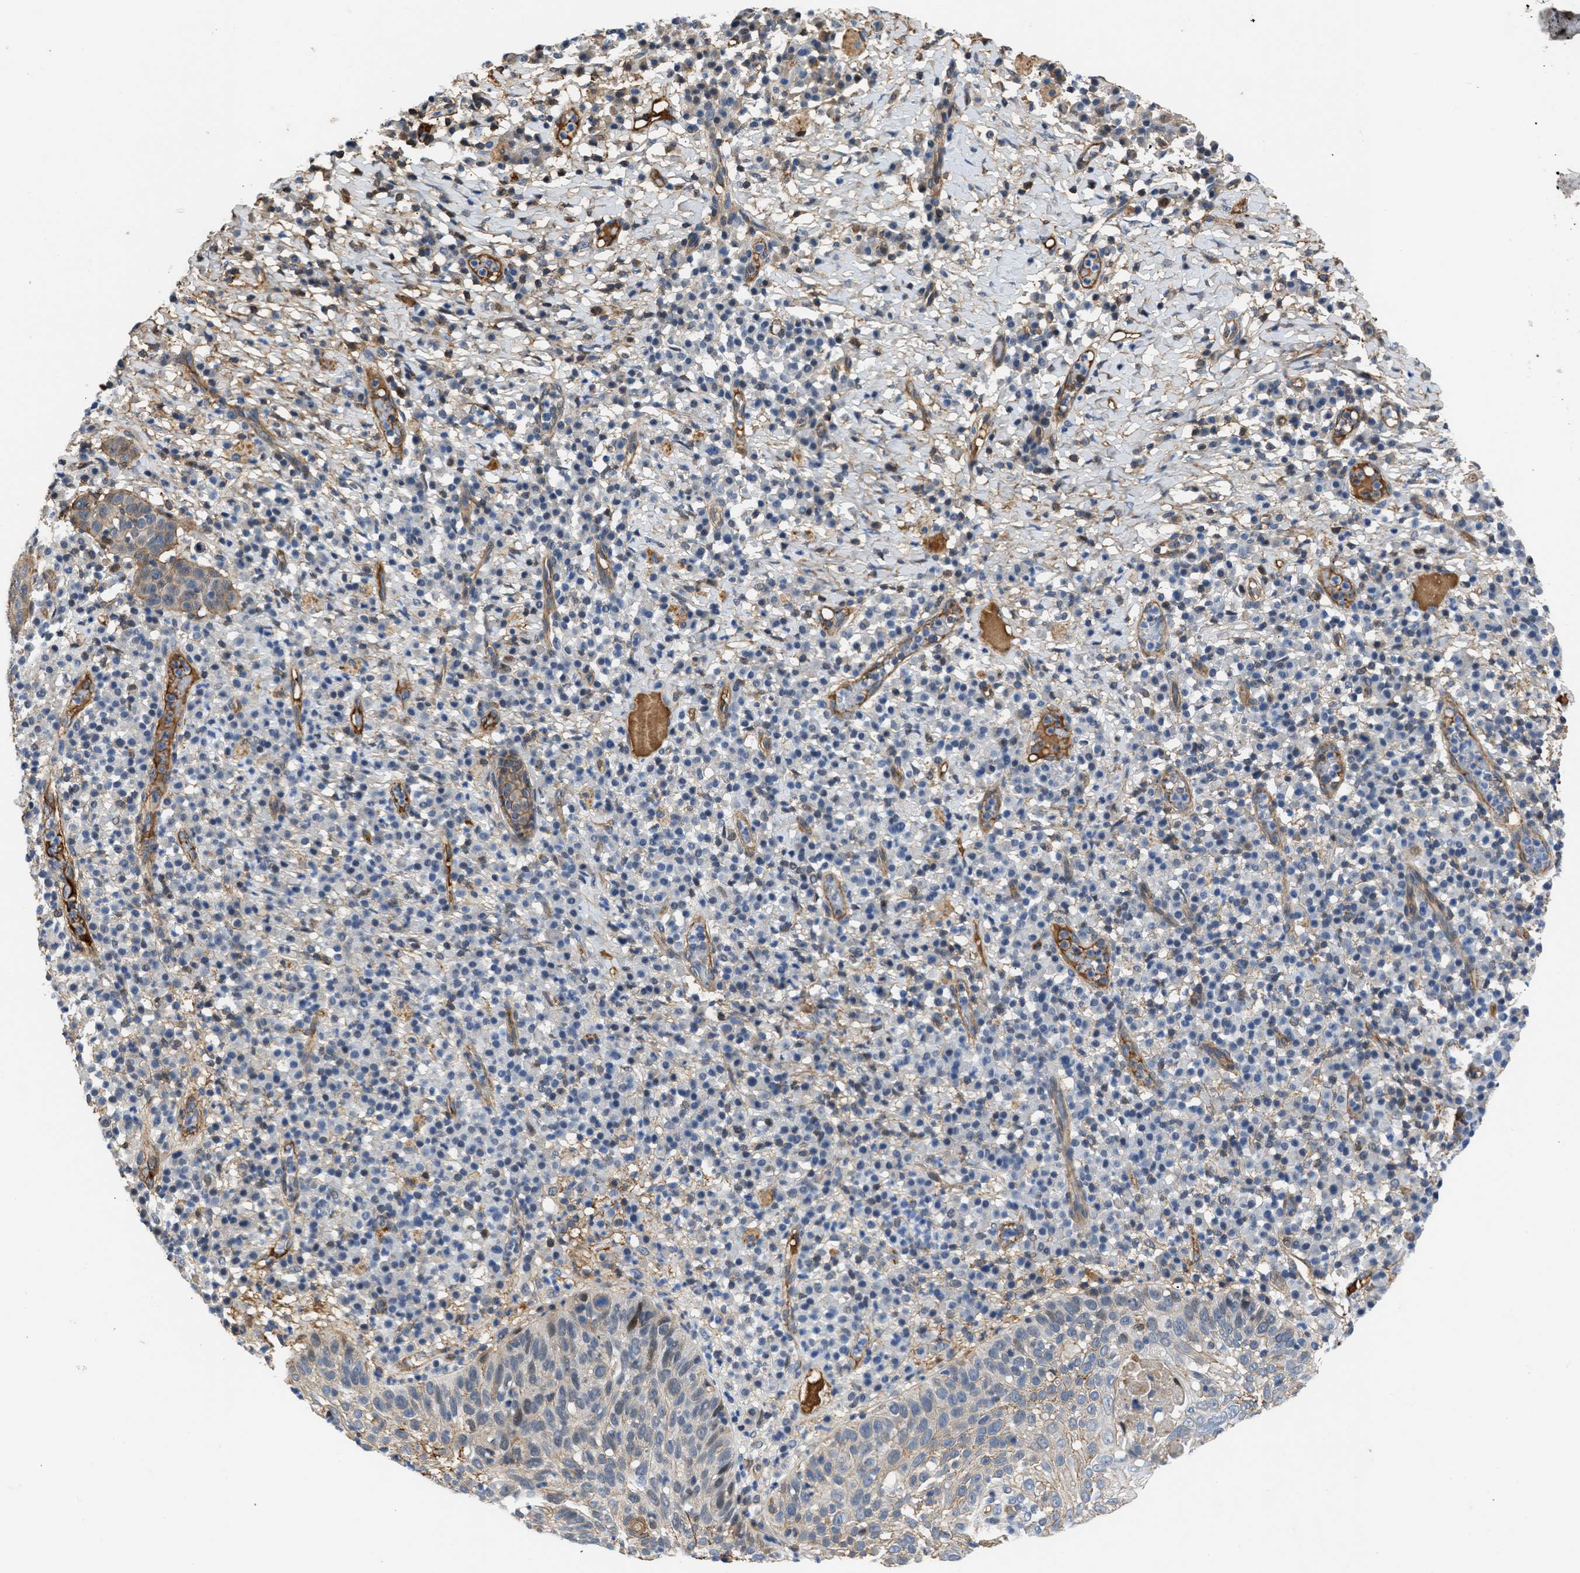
{"staining": {"intensity": "moderate", "quantity": "<25%", "location": "nuclear"}, "tissue": "skin cancer", "cell_type": "Tumor cells", "image_type": "cancer", "snomed": [{"axis": "morphology", "description": "Squamous cell carcinoma in situ, NOS"}, {"axis": "morphology", "description": "Squamous cell carcinoma, NOS"}, {"axis": "topography", "description": "Skin"}], "caption": "Immunohistochemistry (IHC) (DAB) staining of skin cancer displays moderate nuclear protein positivity in about <25% of tumor cells. (DAB = brown stain, brightfield microscopy at high magnification).", "gene": "MAS1L", "patient": {"sex": "male", "age": 93}}